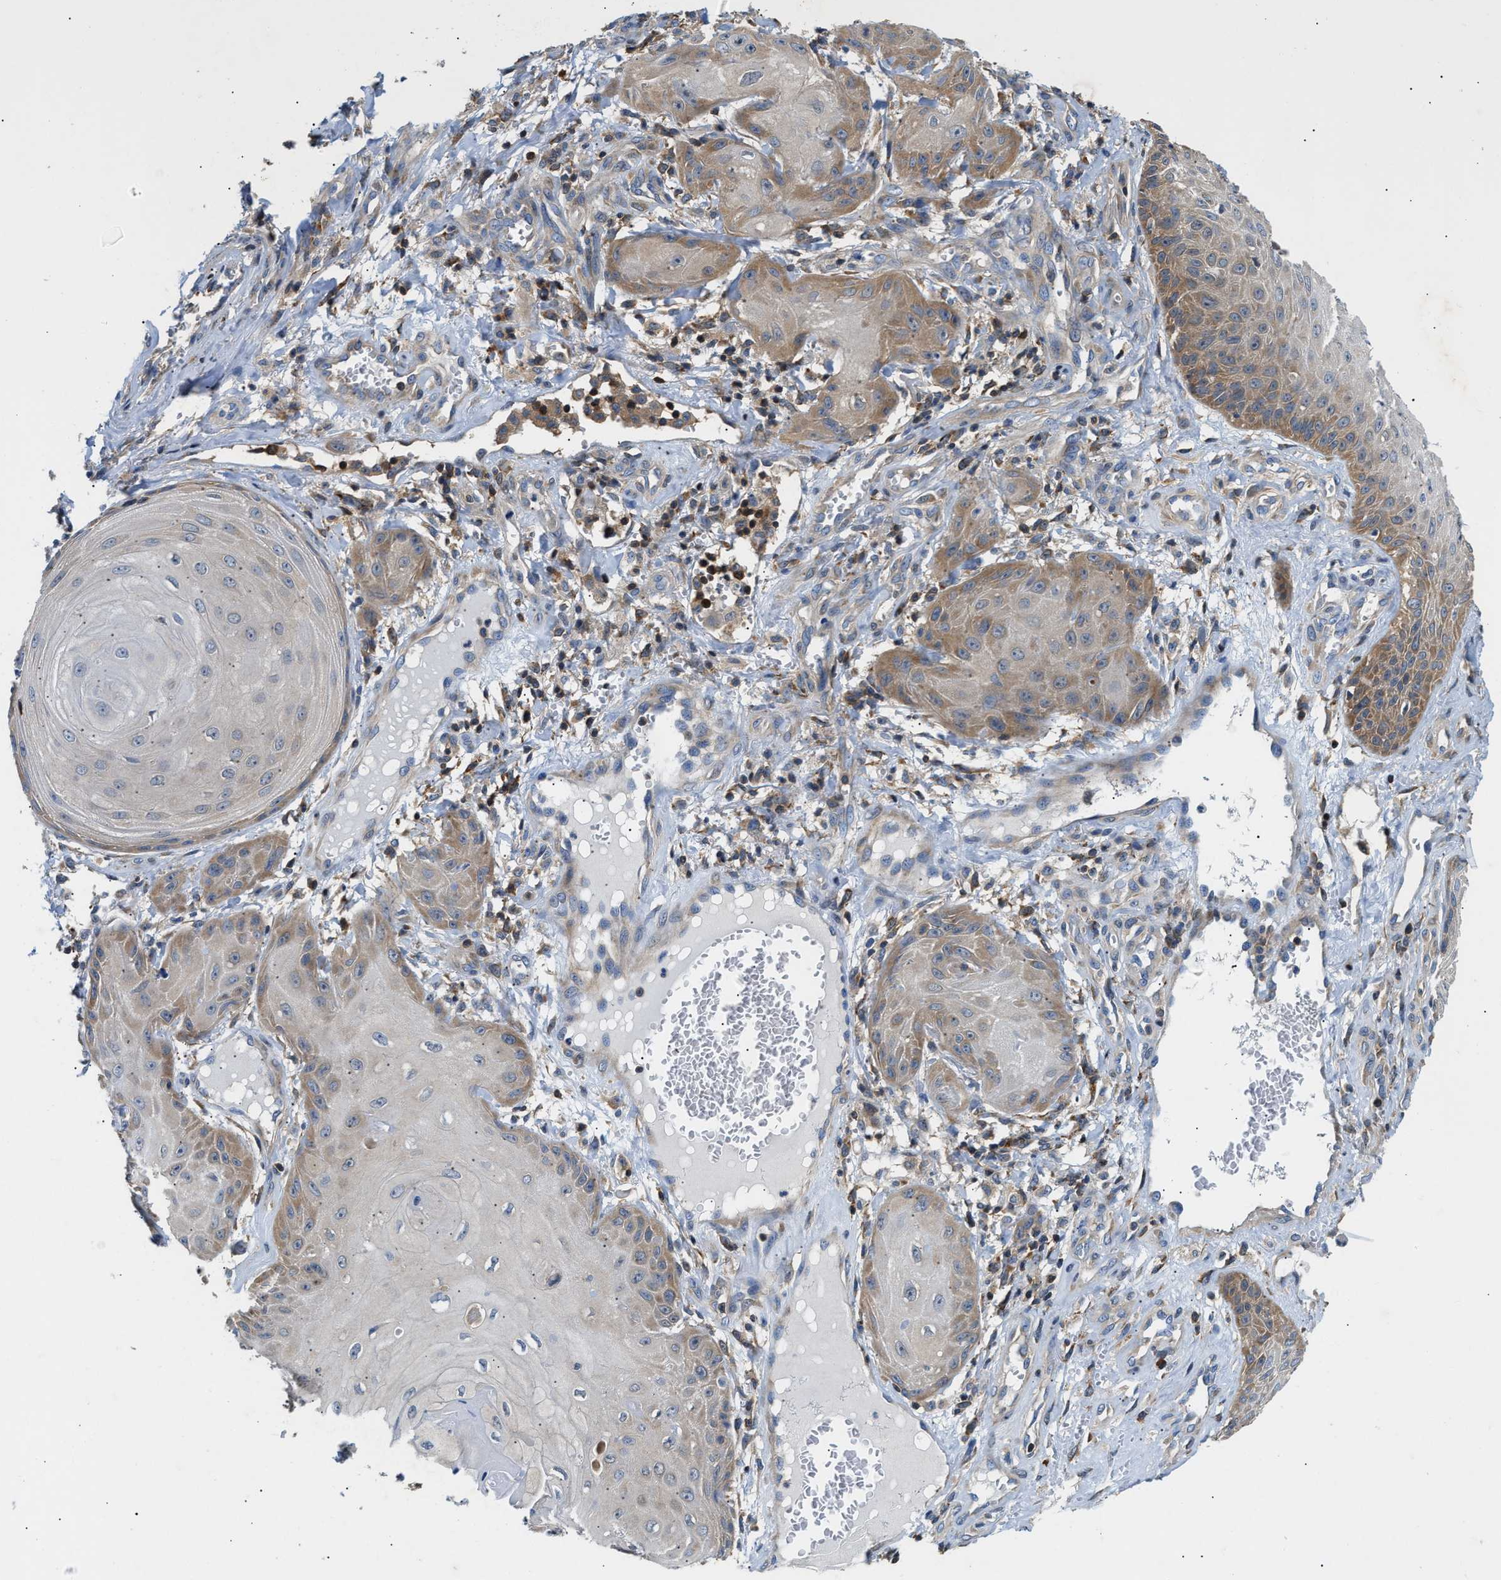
{"staining": {"intensity": "weak", "quantity": "25%-75%", "location": "cytoplasmic/membranous"}, "tissue": "skin cancer", "cell_type": "Tumor cells", "image_type": "cancer", "snomed": [{"axis": "morphology", "description": "Squamous cell carcinoma, NOS"}, {"axis": "topography", "description": "Skin"}], "caption": "This image exhibits immunohistochemistry staining of skin cancer, with low weak cytoplasmic/membranous staining in approximately 25%-75% of tumor cells.", "gene": "CCM2", "patient": {"sex": "male", "age": 74}}